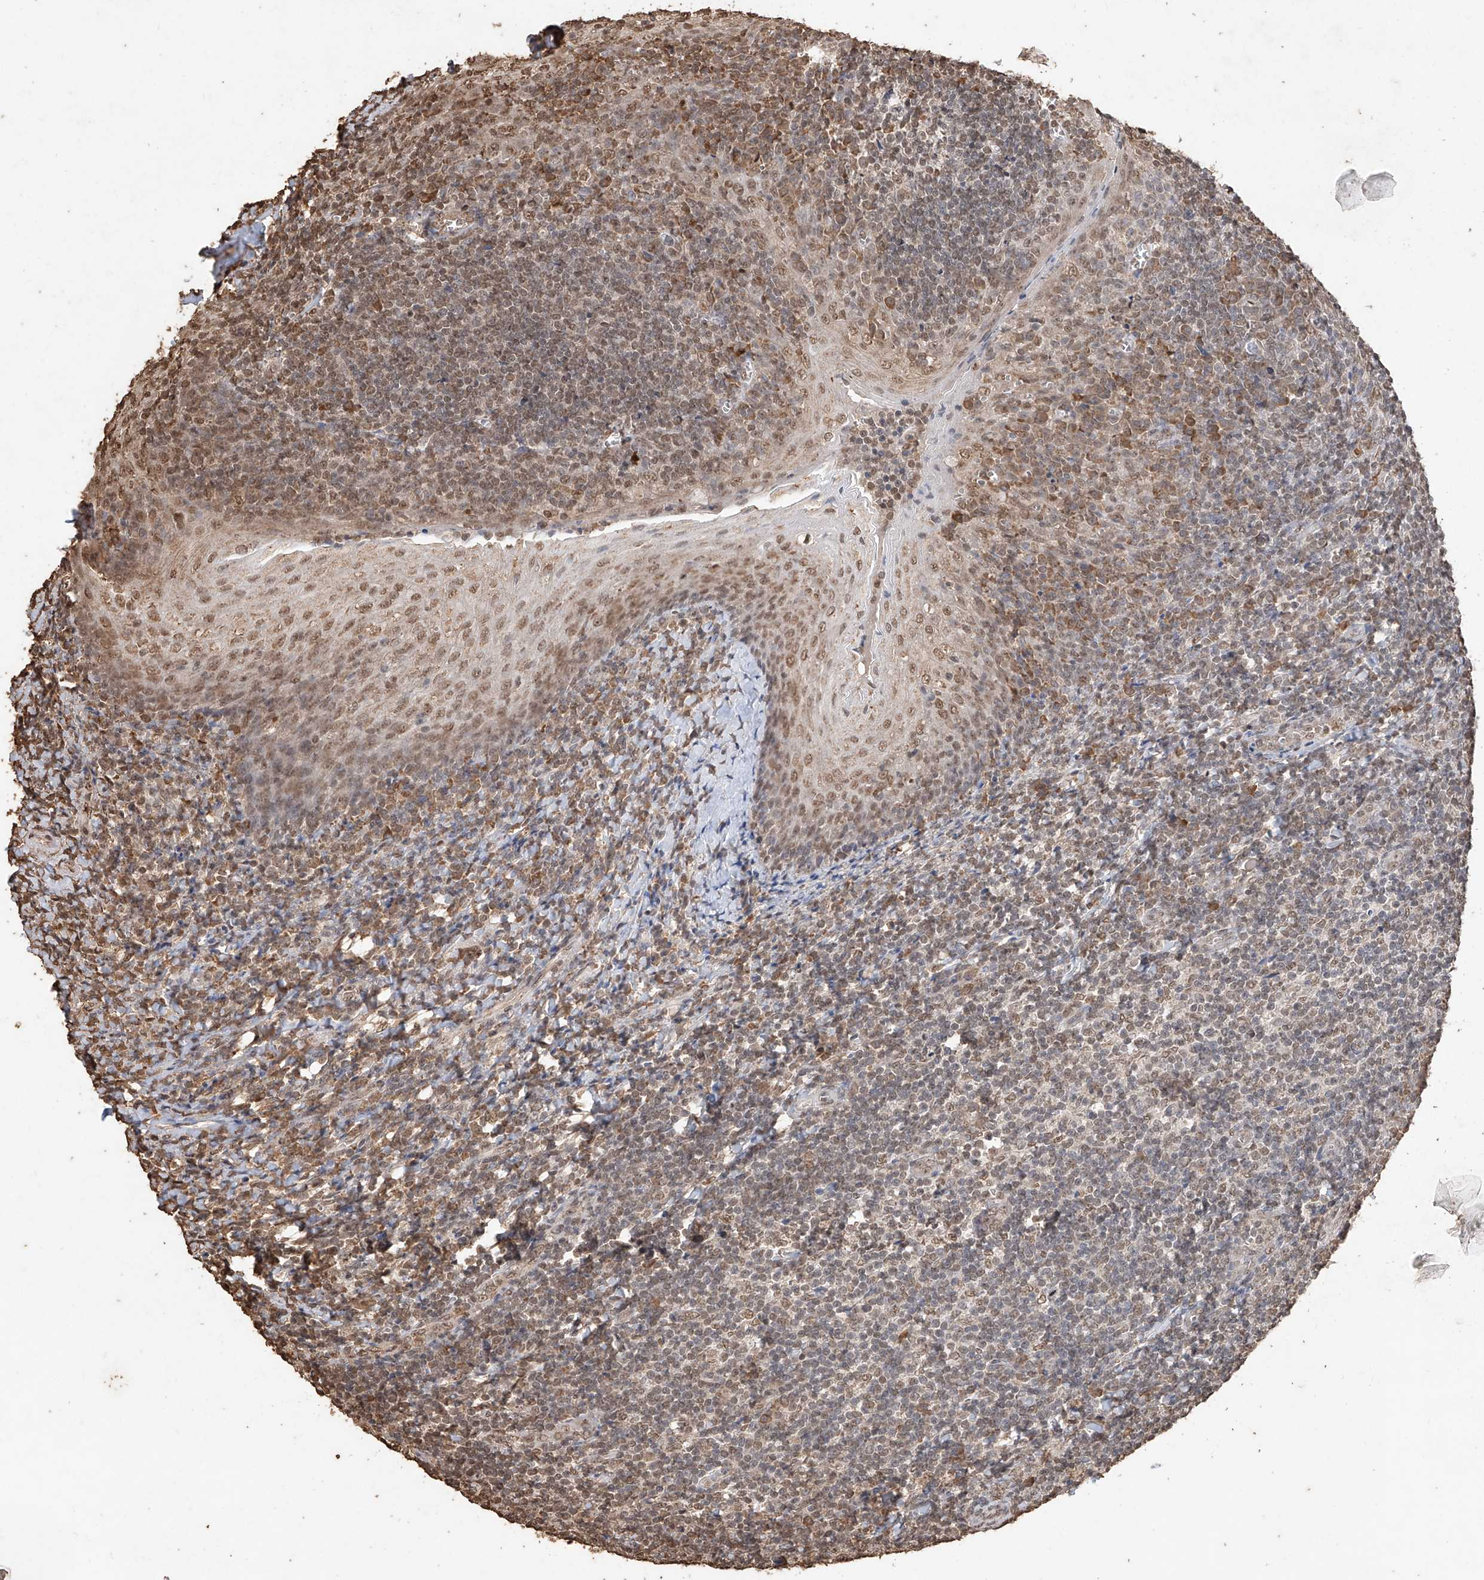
{"staining": {"intensity": "weak", "quantity": "<25%", "location": "nuclear"}, "tissue": "tonsil", "cell_type": "Germinal center cells", "image_type": "normal", "snomed": [{"axis": "morphology", "description": "Normal tissue, NOS"}, {"axis": "topography", "description": "Tonsil"}], "caption": "A micrograph of human tonsil is negative for staining in germinal center cells.", "gene": "ELOVL1", "patient": {"sex": "male", "age": 27}}